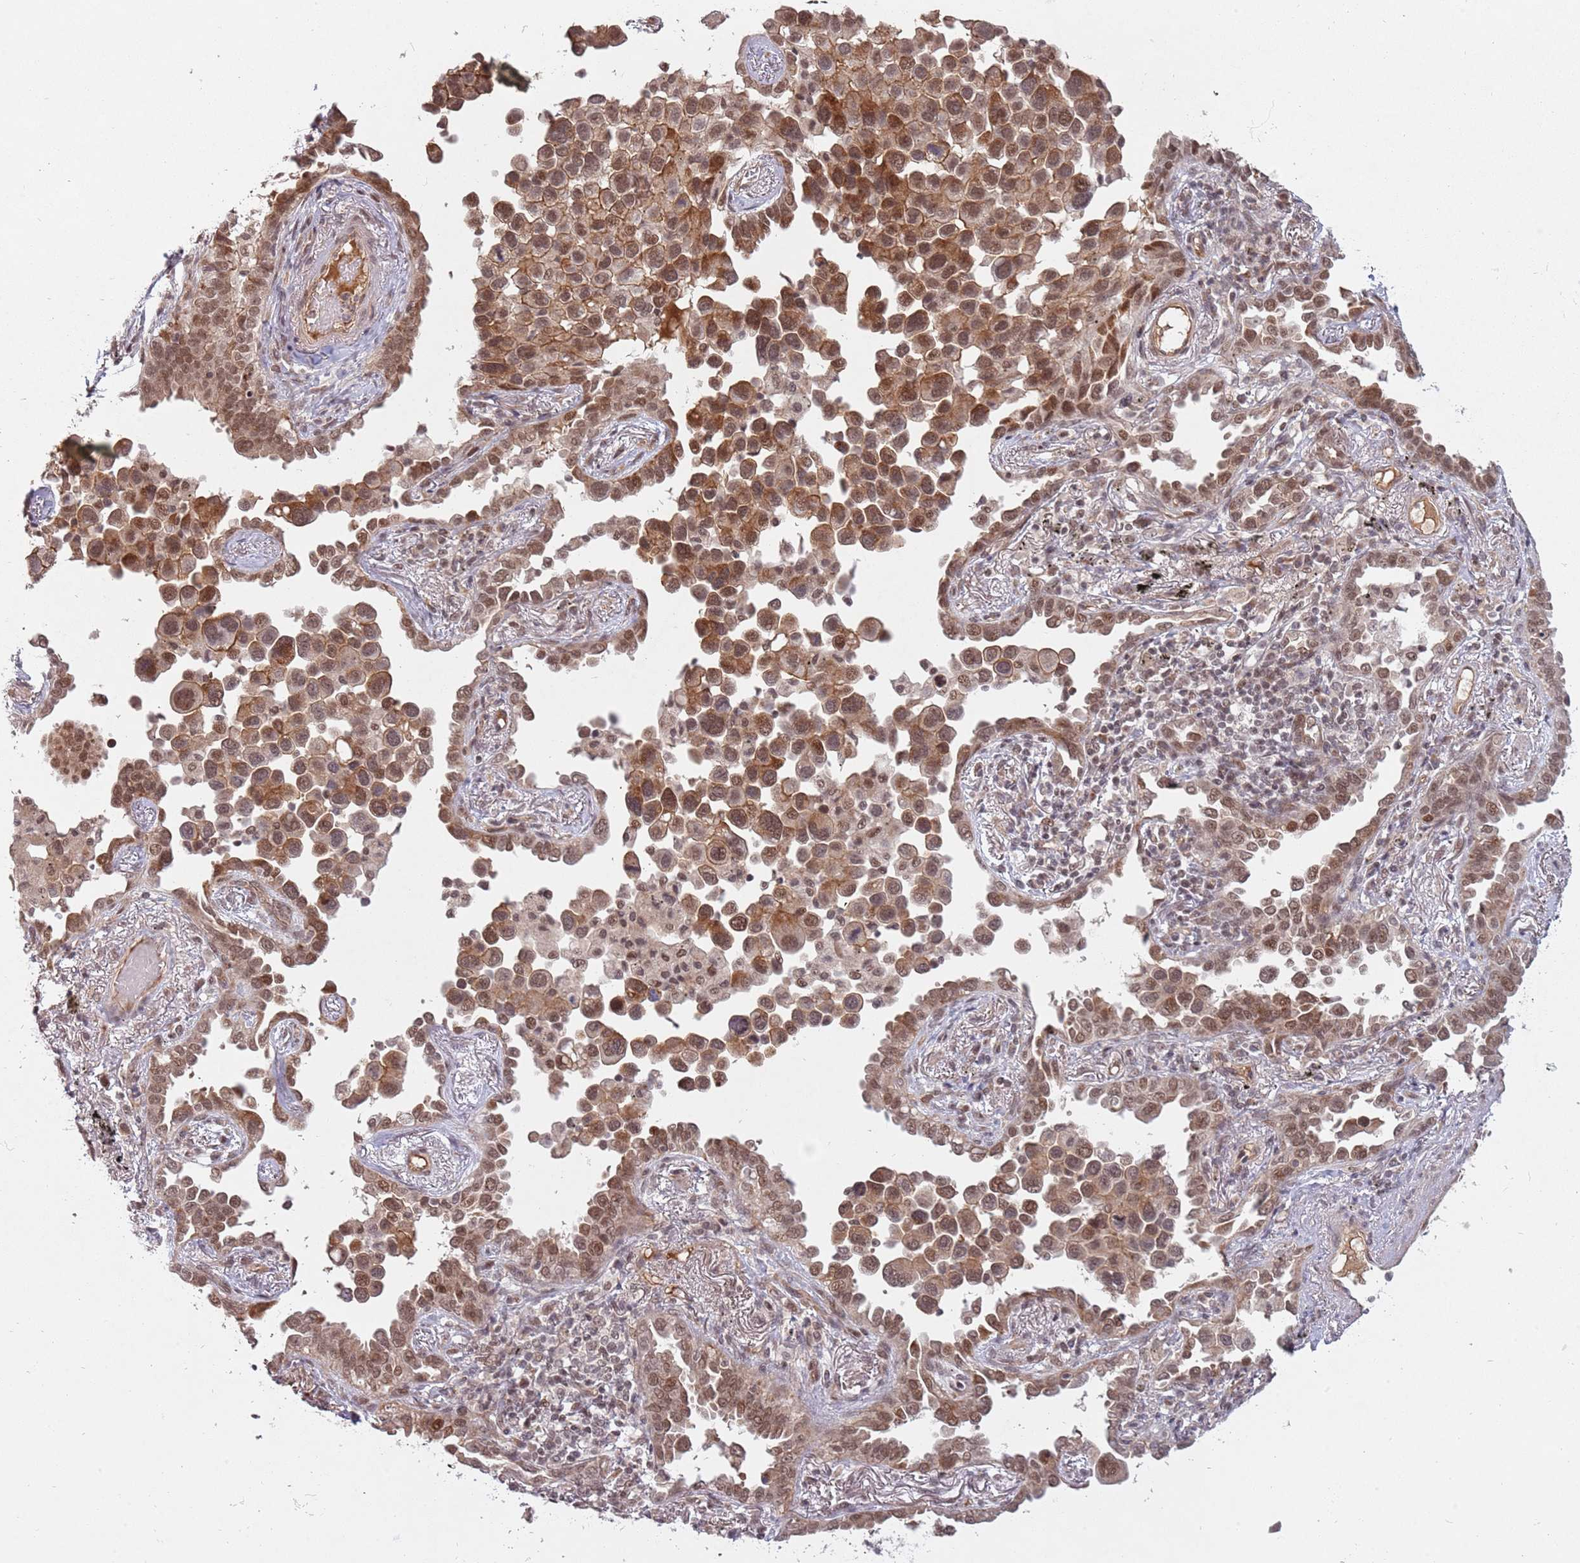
{"staining": {"intensity": "moderate", "quantity": ">75%", "location": "cytoplasmic/membranous,nuclear"}, "tissue": "lung cancer", "cell_type": "Tumor cells", "image_type": "cancer", "snomed": [{"axis": "morphology", "description": "Adenocarcinoma, NOS"}, {"axis": "topography", "description": "Lung"}], "caption": "Human lung adenocarcinoma stained with a brown dye displays moderate cytoplasmic/membranous and nuclear positive staining in about >75% of tumor cells.", "gene": "SUDS3", "patient": {"sex": "male", "age": 67}}